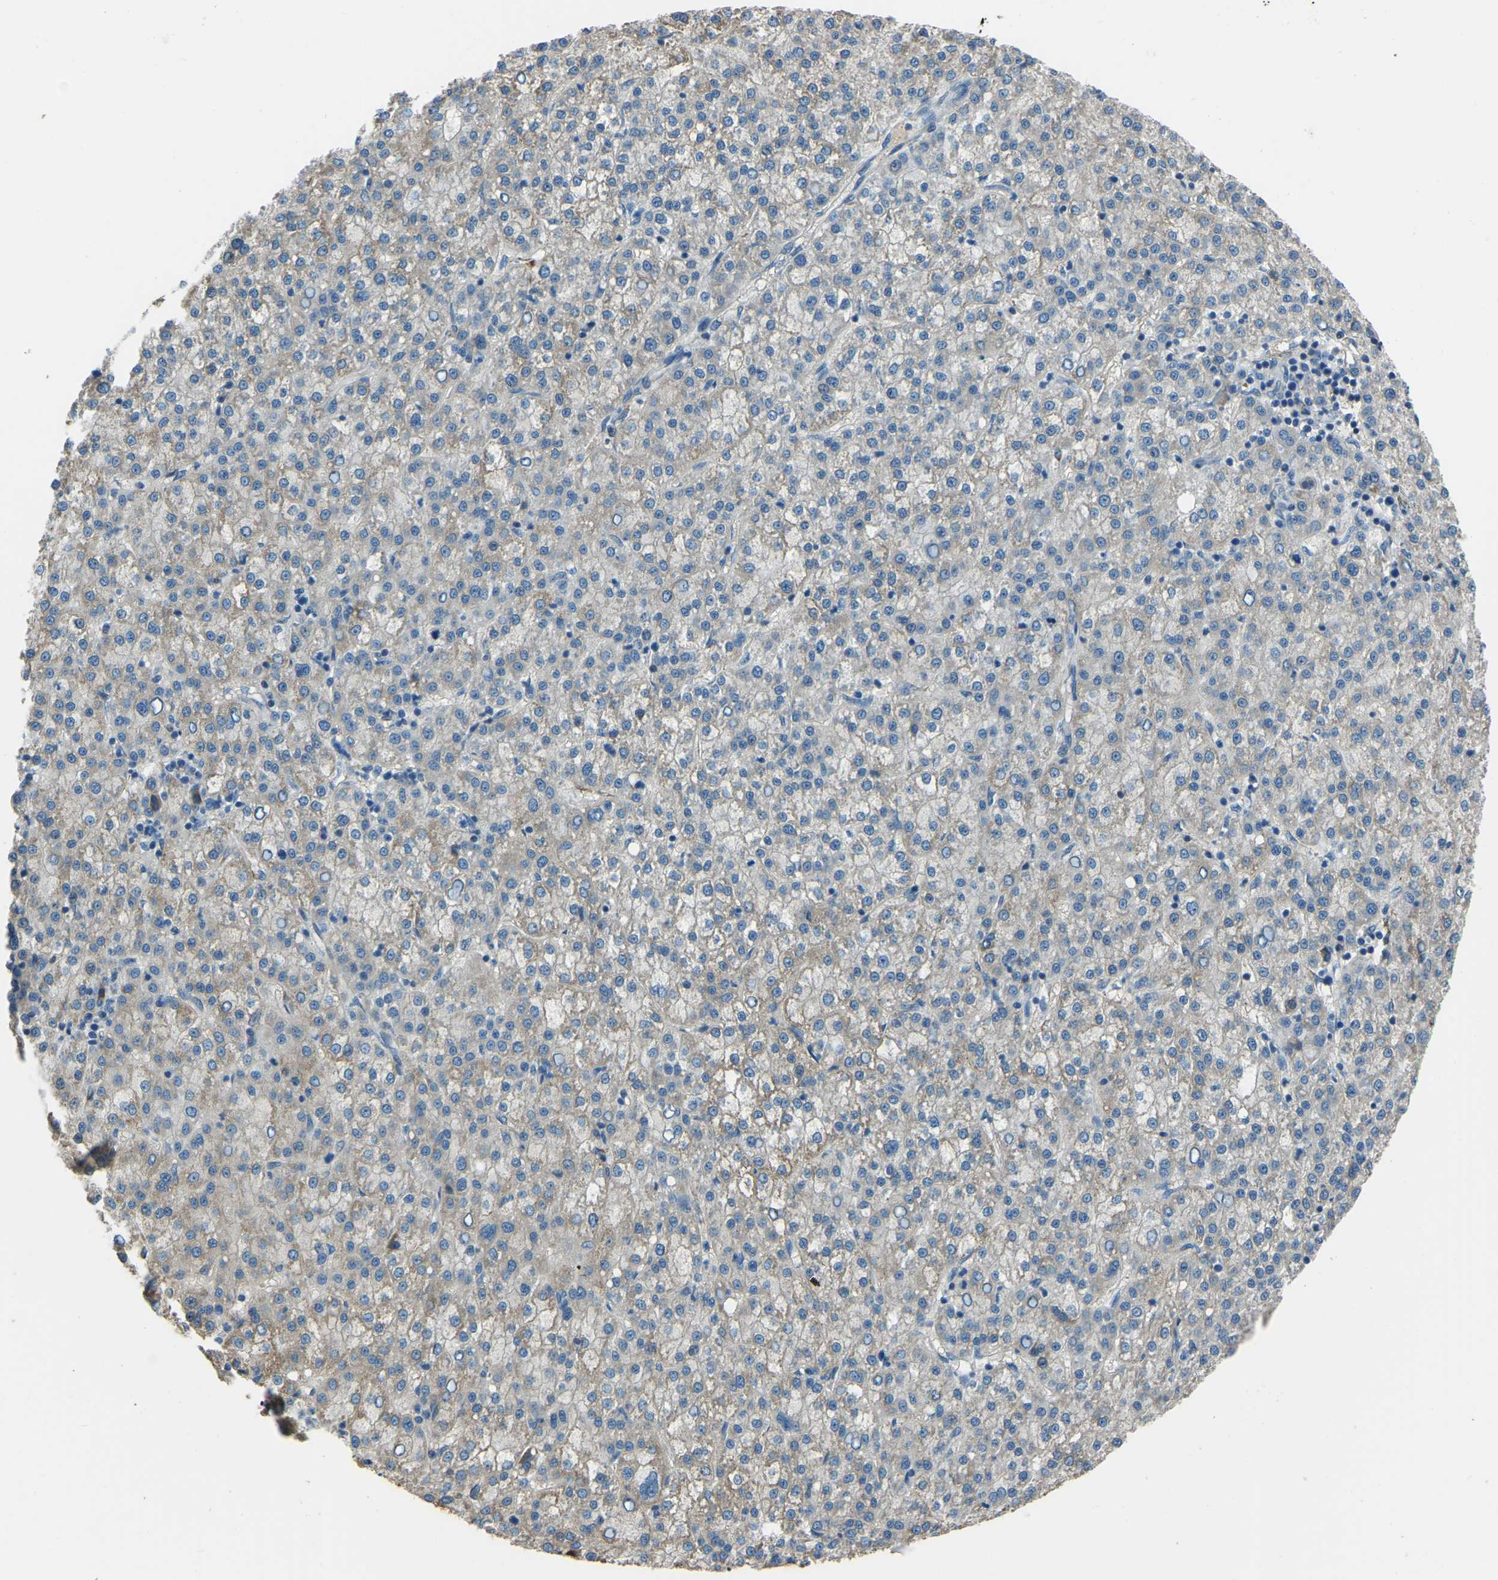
{"staining": {"intensity": "negative", "quantity": "none", "location": "none"}, "tissue": "liver cancer", "cell_type": "Tumor cells", "image_type": "cancer", "snomed": [{"axis": "morphology", "description": "Carcinoma, Hepatocellular, NOS"}, {"axis": "topography", "description": "Liver"}], "caption": "There is no significant positivity in tumor cells of hepatocellular carcinoma (liver).", "gene": "COL3A1", "patient": {"sex": "female", "age": 58}}